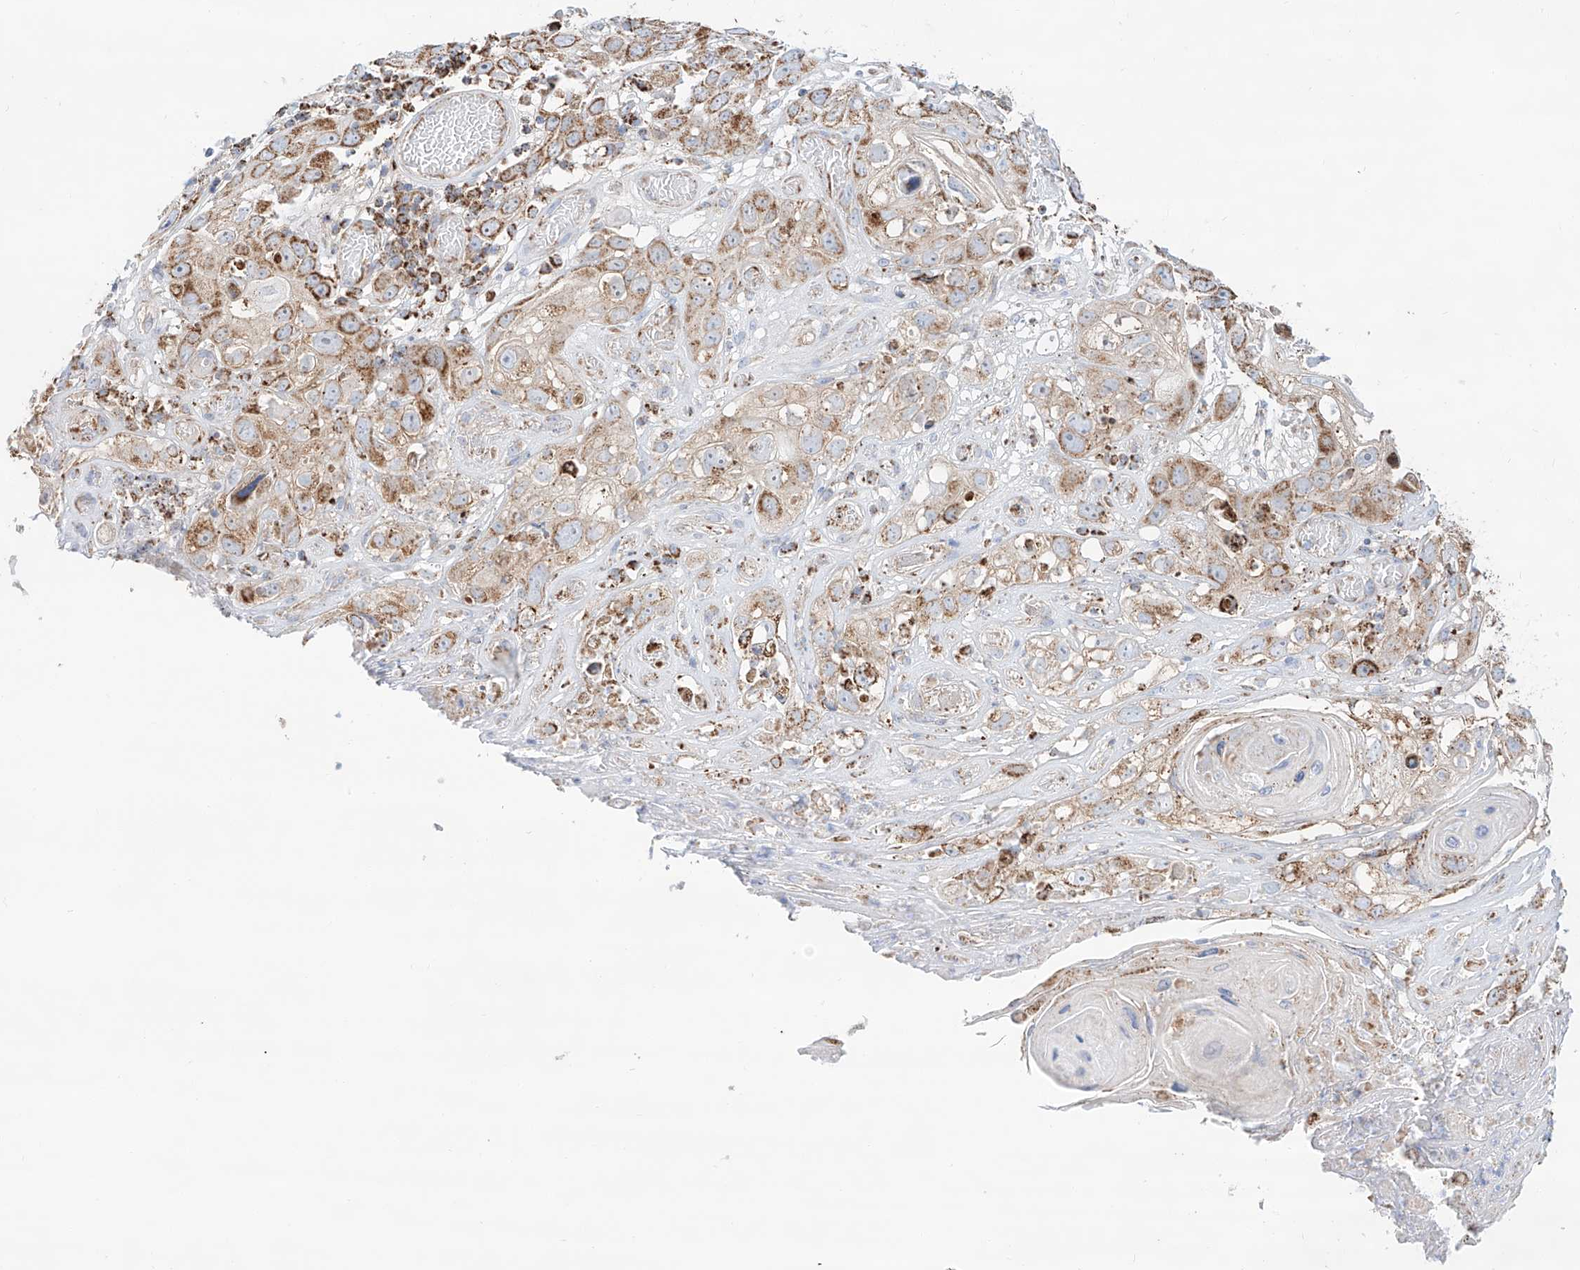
{"staining": {"intensity": "moderate", "quantity": ">75%", "location": "cytoplasmic/membranous"}, "tissue": "skin cancer", "cell_type": "Tumor cells", "image_type": "cancer", "snomed": [{"axis": "morphology", "description": "Squamous cell carcinoma, NOS"}, {"axis": "topography", "description": "Skin"}], "caption": "Protein positivity by immunohistochemistry reveals moderate cytoplasmic/membranous positivity in about >75% of tumor cells in skin cancer (squamous cell carcinoma).", "gene": "TTC27", "patient": {"sex": "male", "age": 55}}